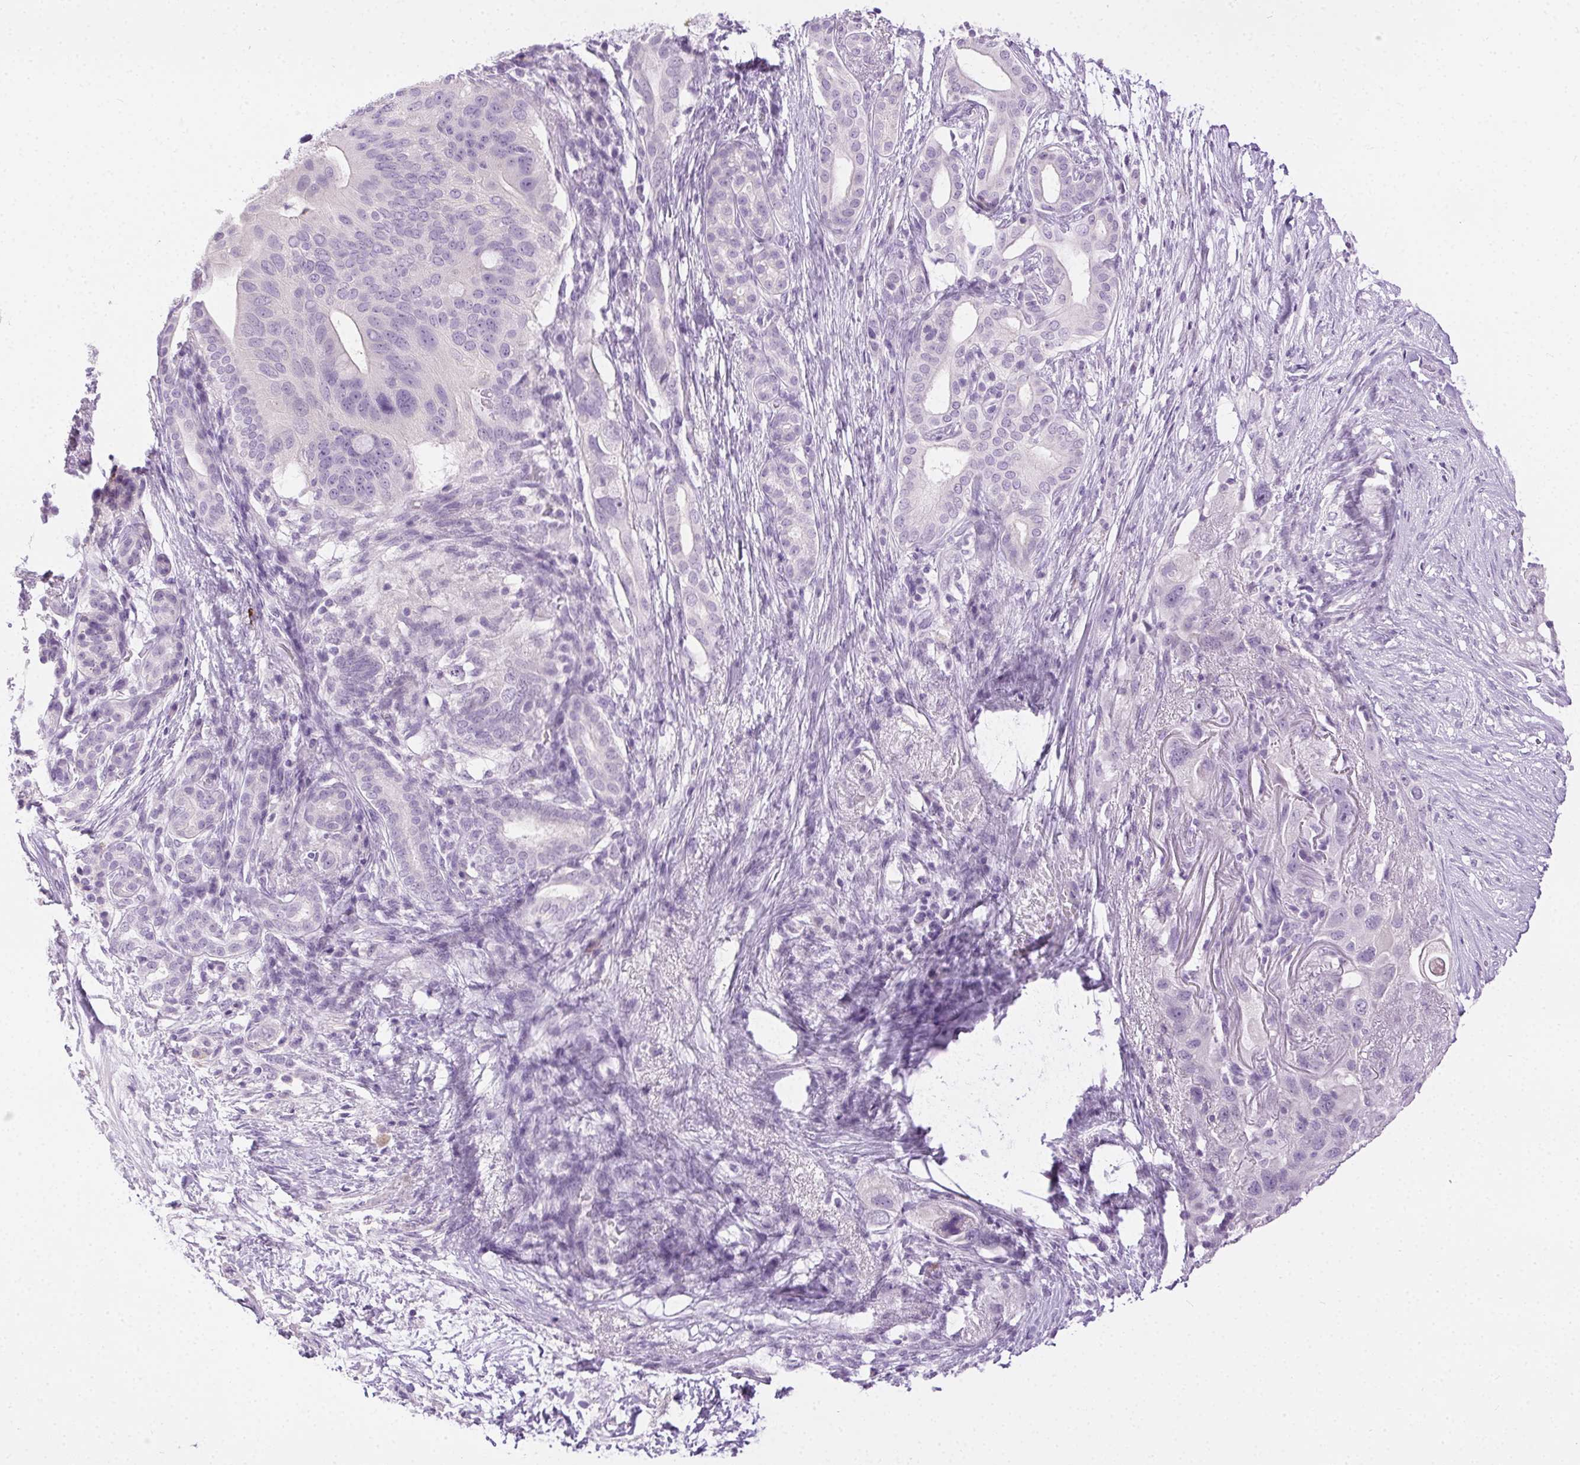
{"staining": {"intensity": "negative", "quantity": "none", "location": "none"}, "tissue": "pancreatic cancer", "cell_type": "Tumor cells", "image_type": "cancer", "snomed": [{"axis": "morphology", "description": "Adenocarcinoma, NOS"}, {"axis": "topography", "description": "Pancreas"}], "caption": "A high-resolution micrograph shows immunohistochemistry staining of pancreatic cancer (adenocarcinoma), which reveals no significant expression in tumor cells.", "gene": "C20orf85", "patient": {"sex": "female", "age": 72}}